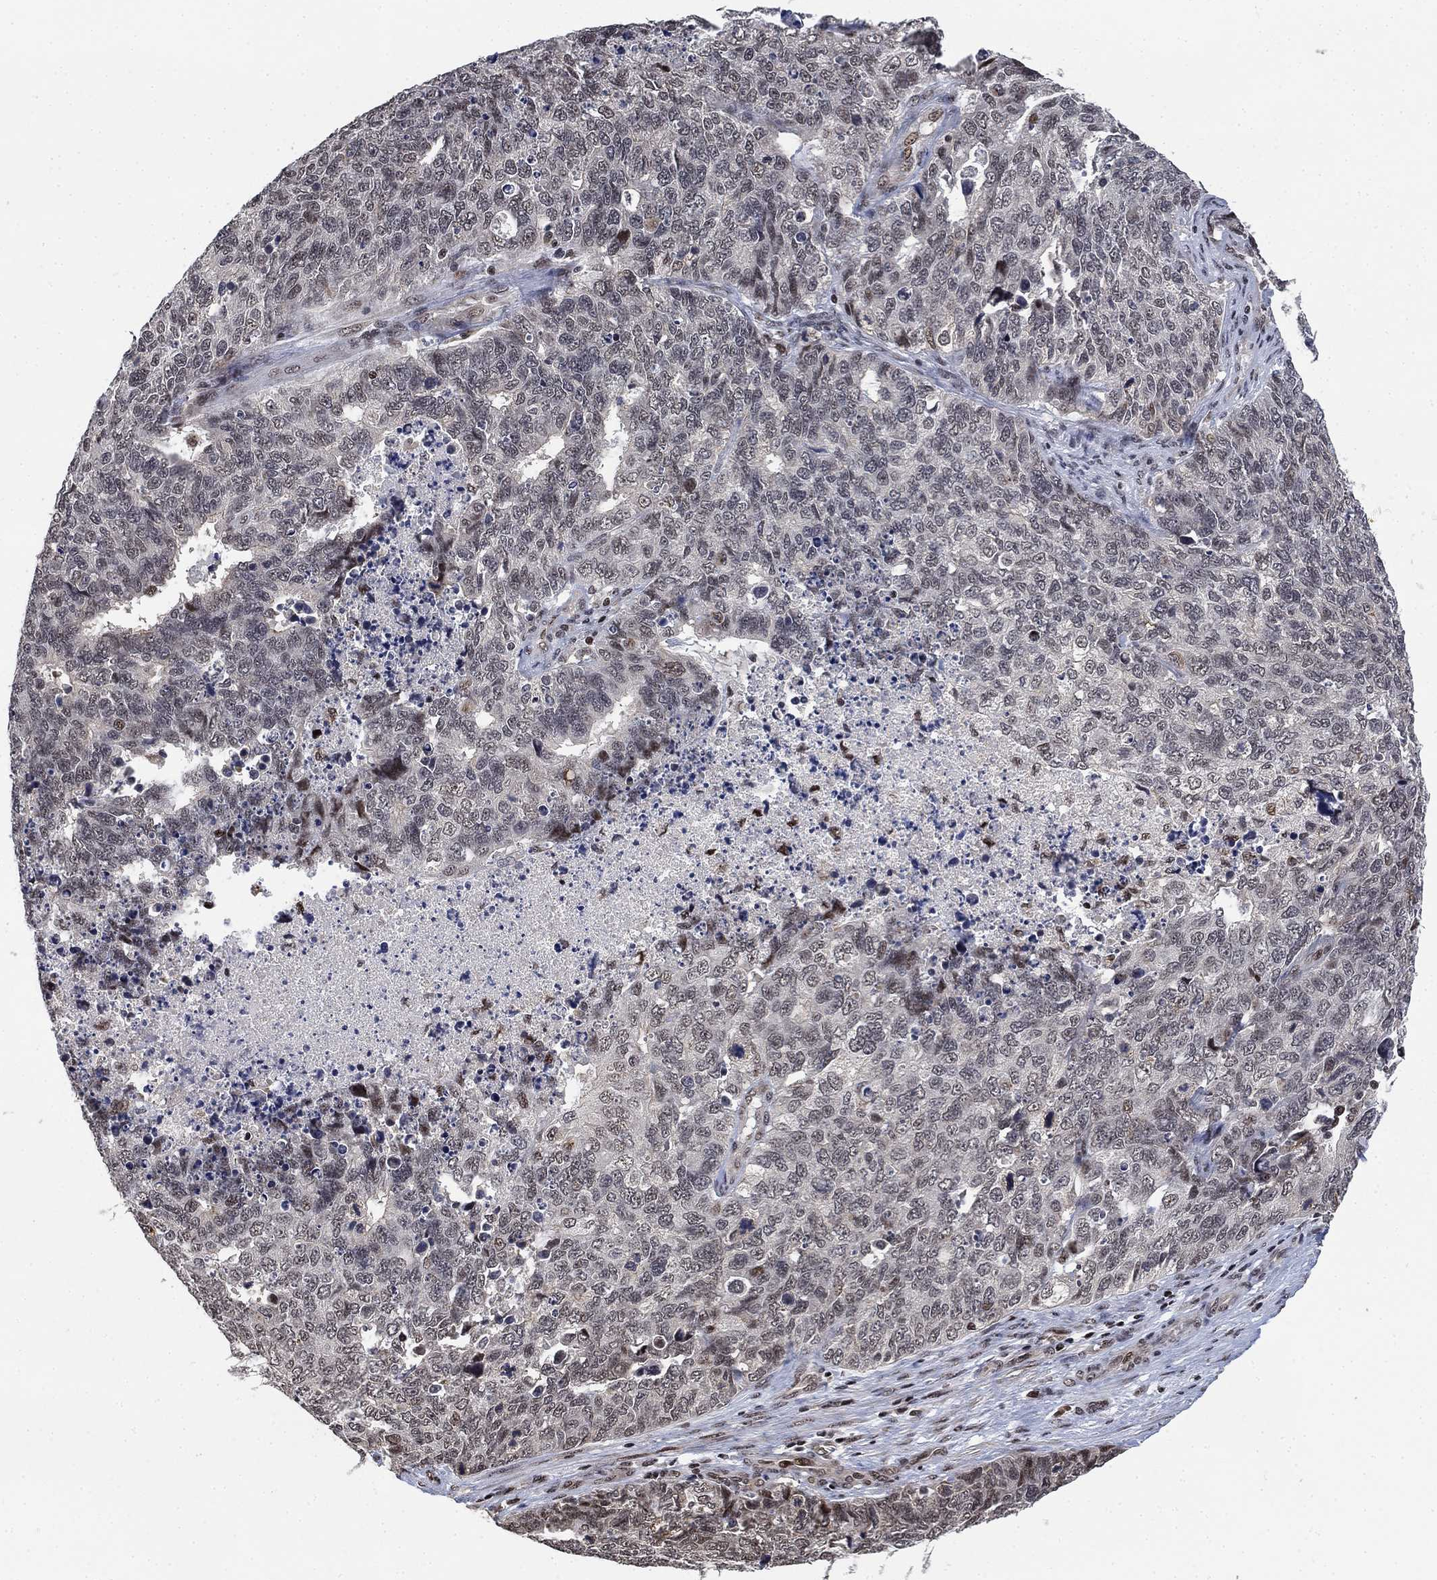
{"staining": {"intensity": "negative", "quantity": "none", "location": "none"}, "tissue": "cervical cancer", "cell_type": "Tumor cells", "image_type": "cancer", "snomed": [{"axis": "morphology", "description": "Squamous cell carcinoma, NOS"}, {"axis": "topography", "description": "Cervix"}], "caption": "High power microscopy micrograph of an immunohistochemistry histopathology image of squamous cell carcinoma (cervical), revealing no significant staining in tumor cells.", "gene": "ZSCAN30", "patient": {"sex": "female", "age": 63}}